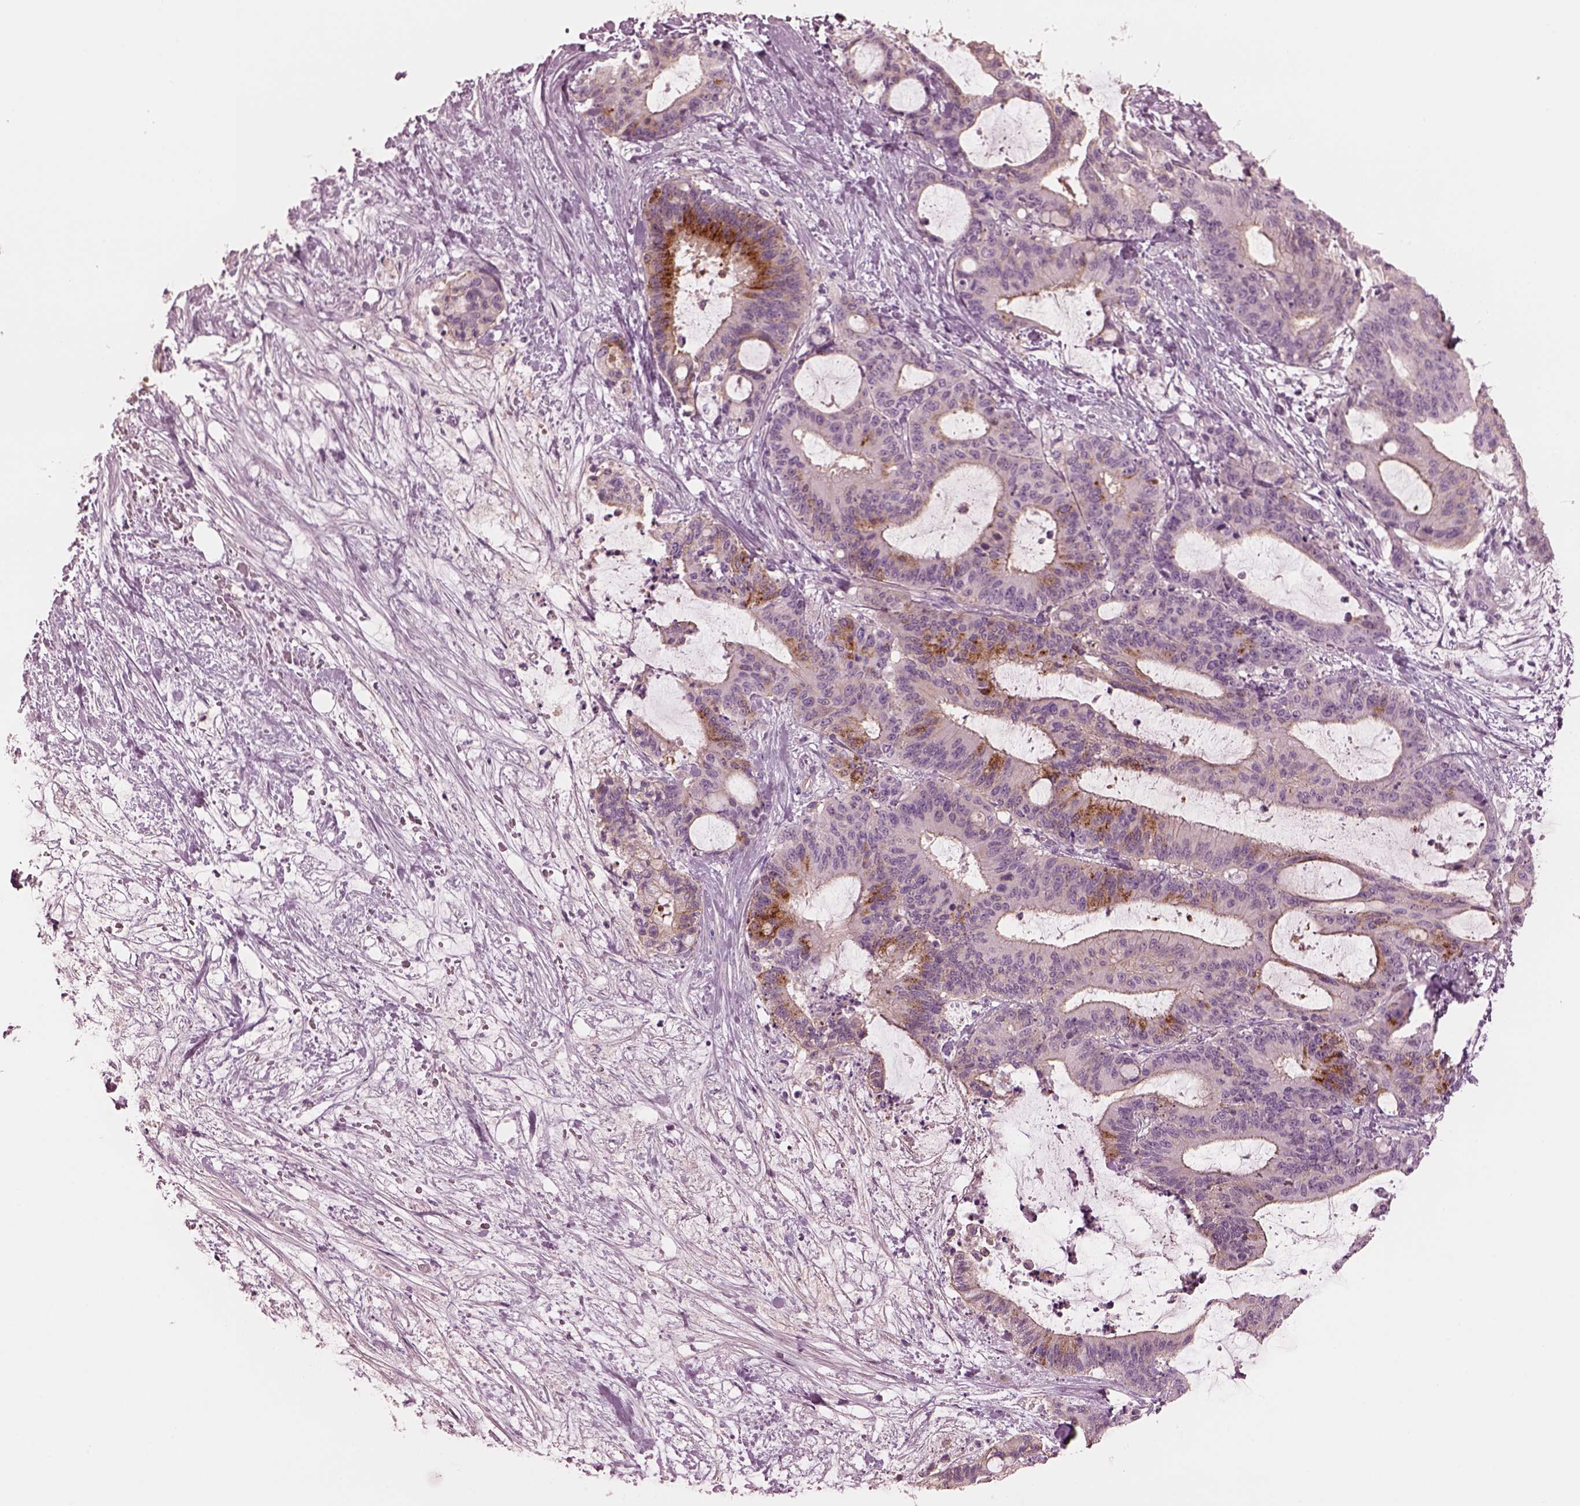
{"staining": {"intensity": "strong", "quantity": "<25%", "location": "cytoplasmic/membranous"}, "tissue": "liver cancer", "cell_type": "Tumor cells", "image_type": "cancer", "snomed": [{"axis": "morphology", "description": "Cholangiocarcinoma"}, {"axis": "topography", "description": "Liver"}], "caption": "Liver cholangiocarcinoma tissue exhibits strong cytoplasmic/membranous expression in approximately <25% of tumor cells", "gene": "ELAPOR1", "patient": {"sex": "female", "age": 73}}